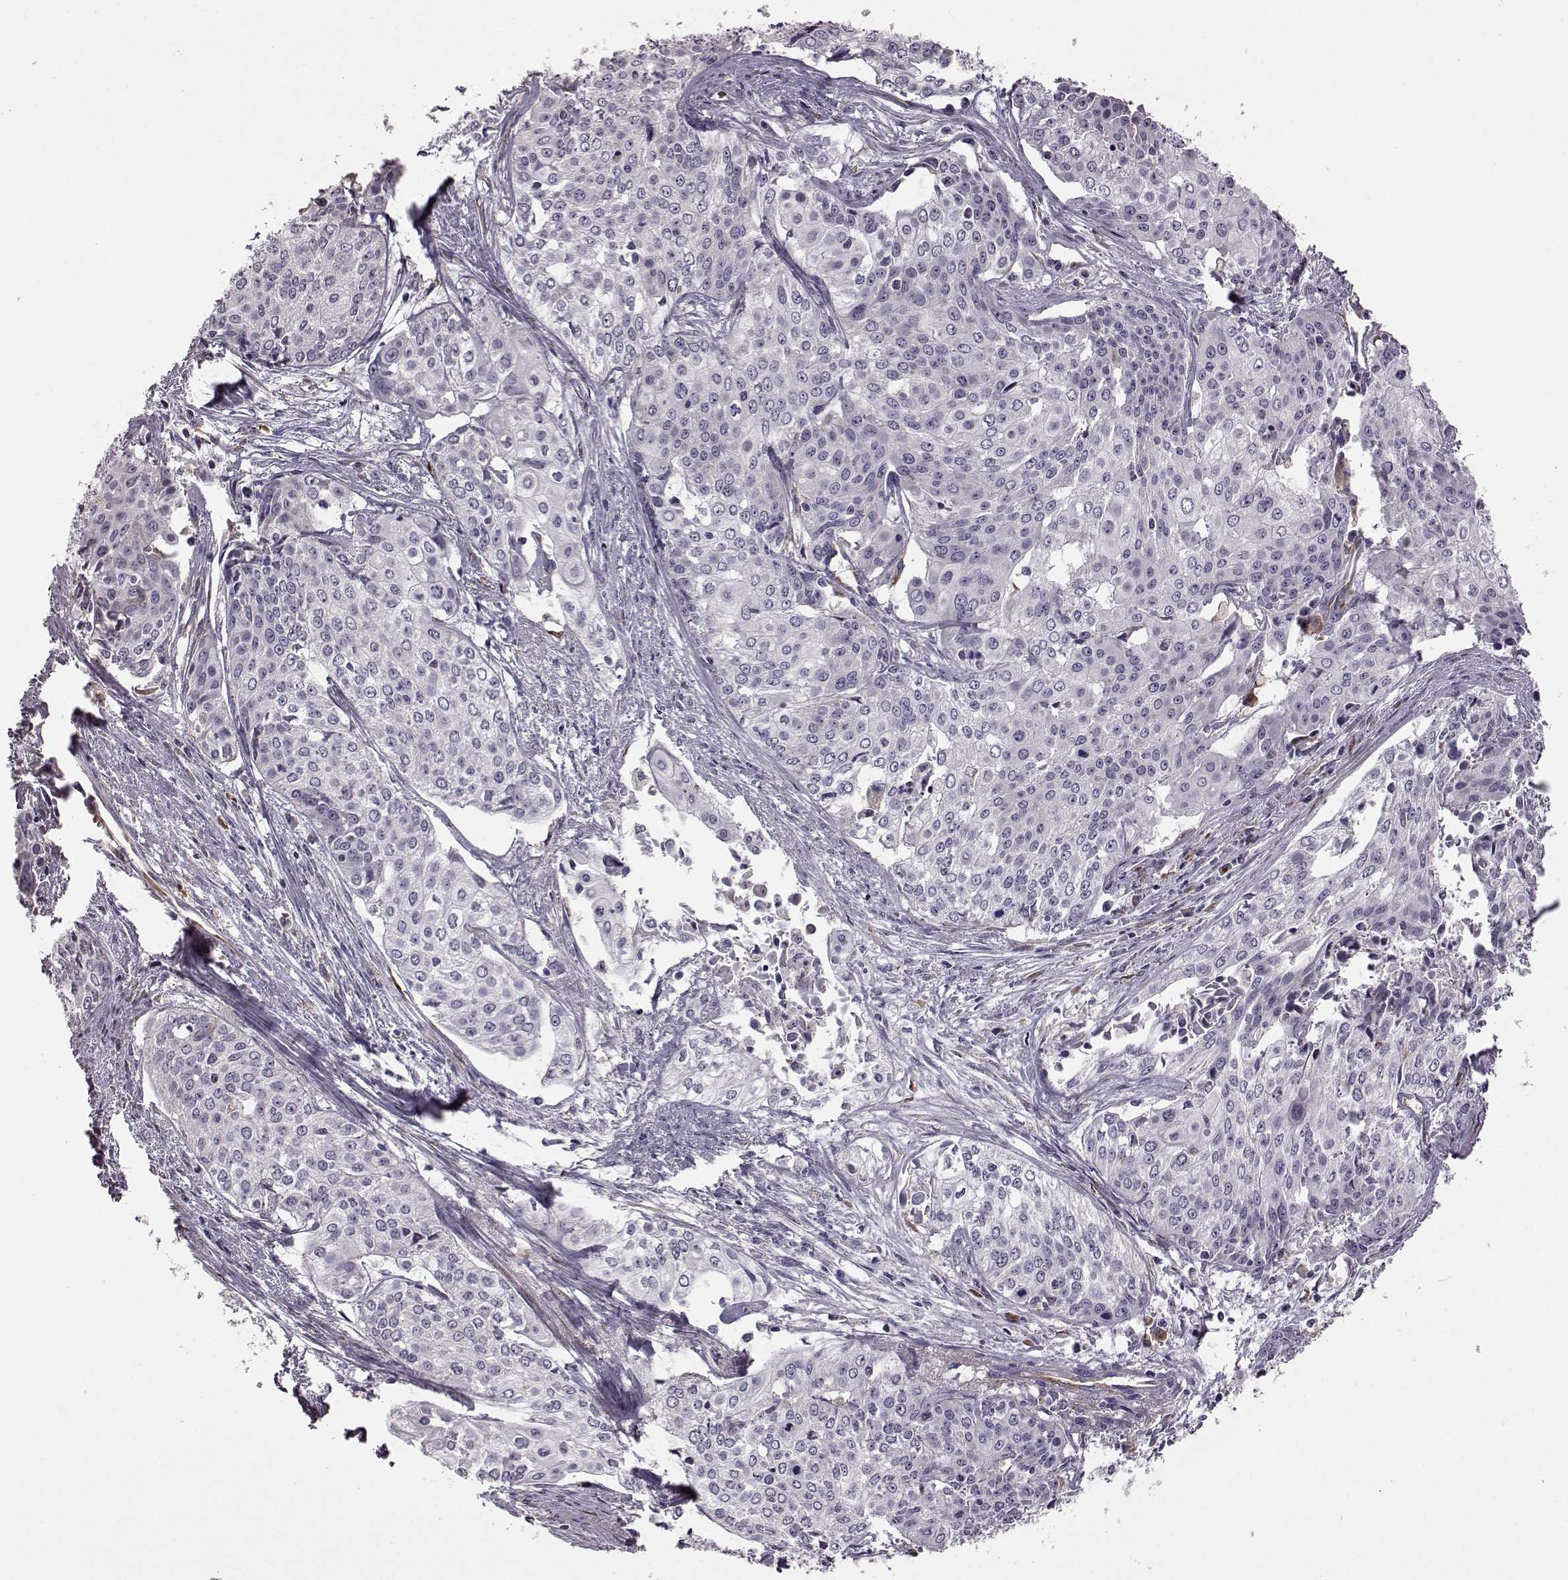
{"staining": {"intensity": "negative", "quantity": "none", "location": "none"}, "tissue": "cervical cancer", "cell_type": "Tumor cells", "image_type": "cancer", "snomed": [{"axis": "morphology", "description": "Squamous cell carcinoma, NOS"}, {"axis": "topography", "description": "Cervix"}], "caption": "Protein analysis of cervical squamous cell carcinoma shows no significant positivity in tumor cells.", "gene": "ADGRG2", "patient": {"sex": "female", "age": 39}}